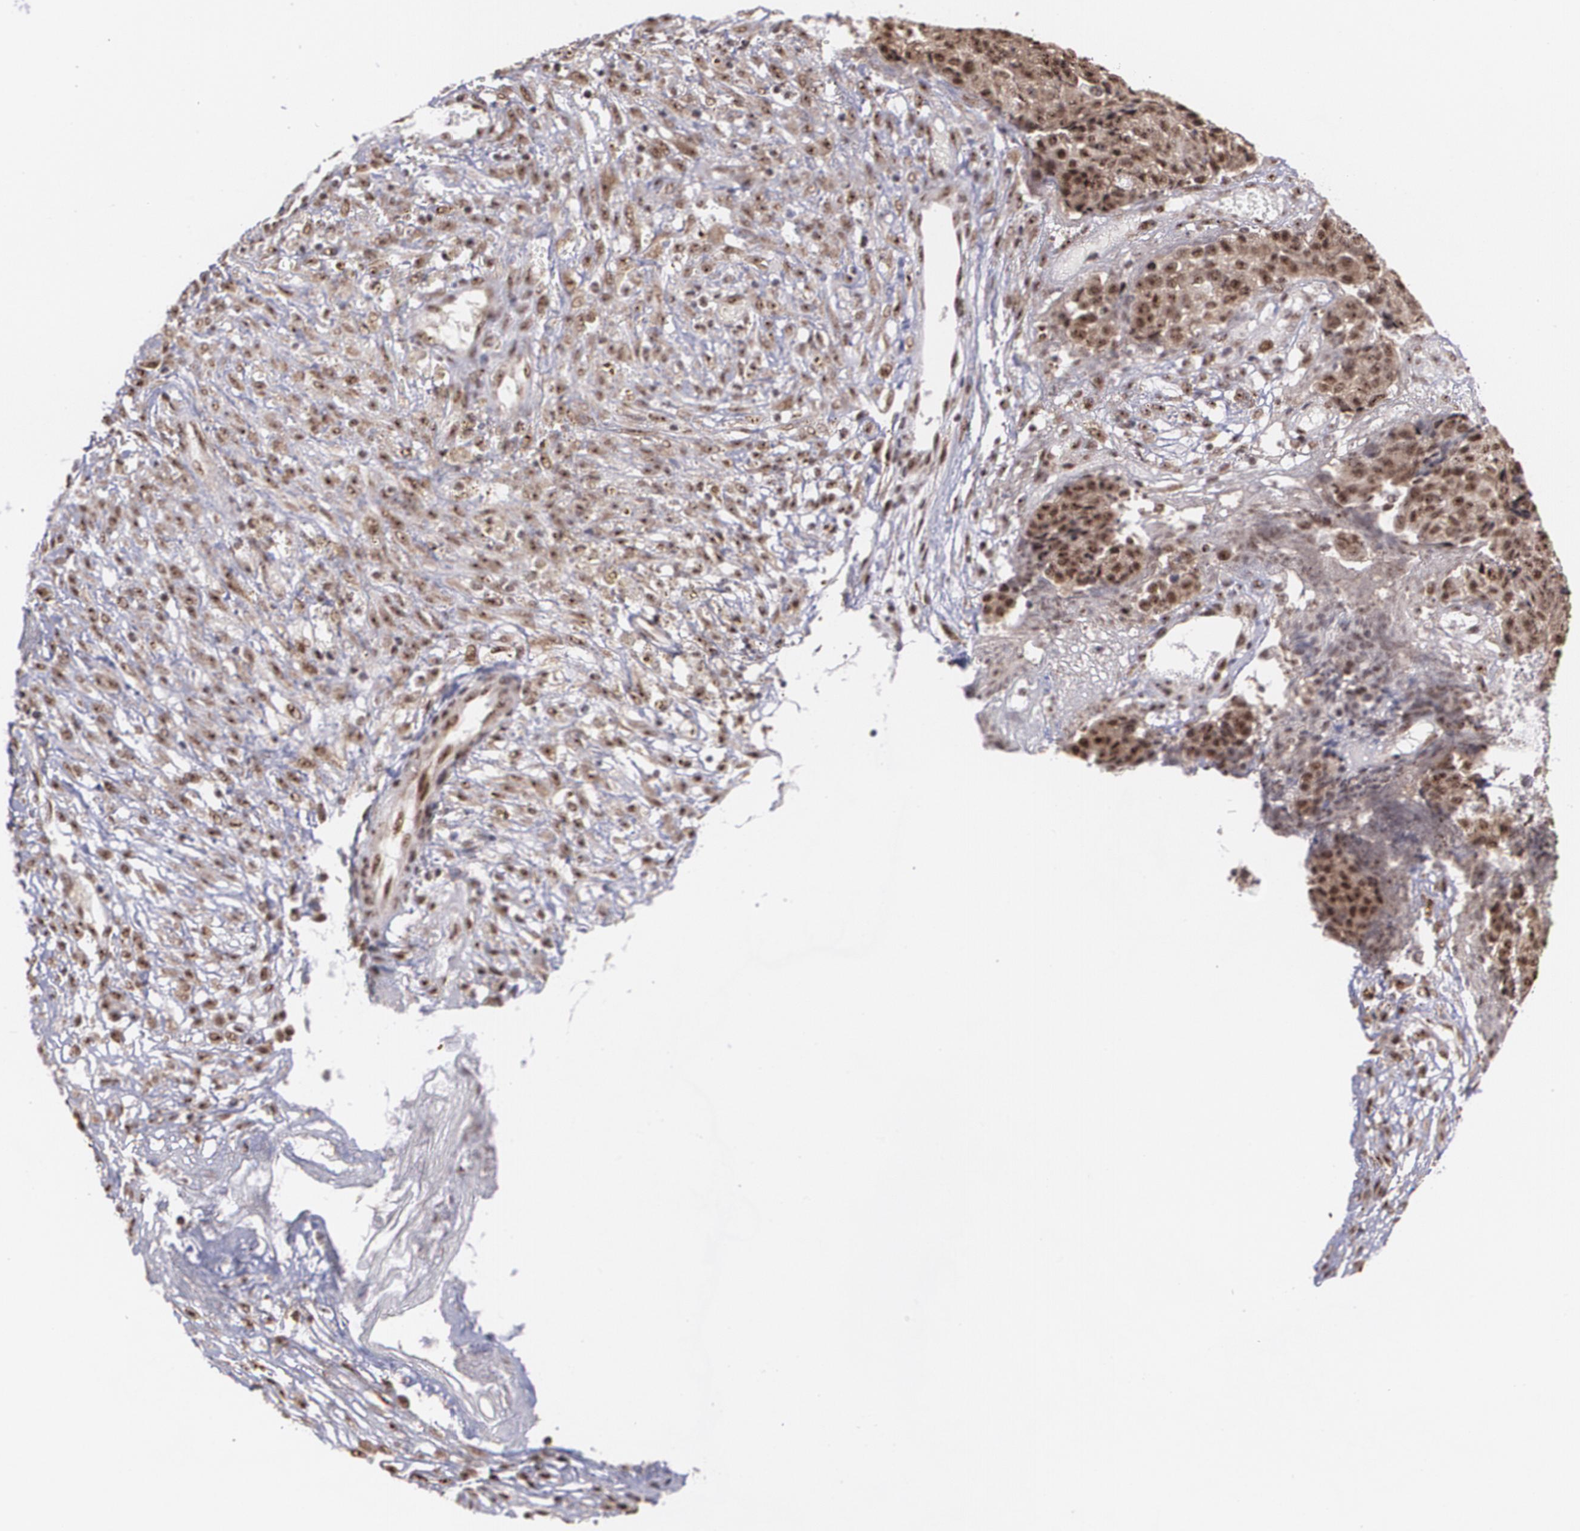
{"staining": {"intensity": "strong", "quantity": ">75%", "location": "cytoplasmic/membranous,nuclear"}, "tissue": "ovarian cancer", "cell_type": "Tumor cells", "image_type": "cancer", "snomed": [{"axis": "morphology", "description": "Carcinoma, endometroid"}, {"axis": "topography", "description": "Ovary"}], "caption": "Brown immunohistochemical staining in human ovarian endometroid carcinoma demonstrates strong cytoplasmic/membranous and nuclear positivity in approximately >75% of tumor cells. The protein is shown in brown color, while the nuclei are stained blue.", "gene": "C6orf15", "patient": {"sex": "female", "age": 42}}